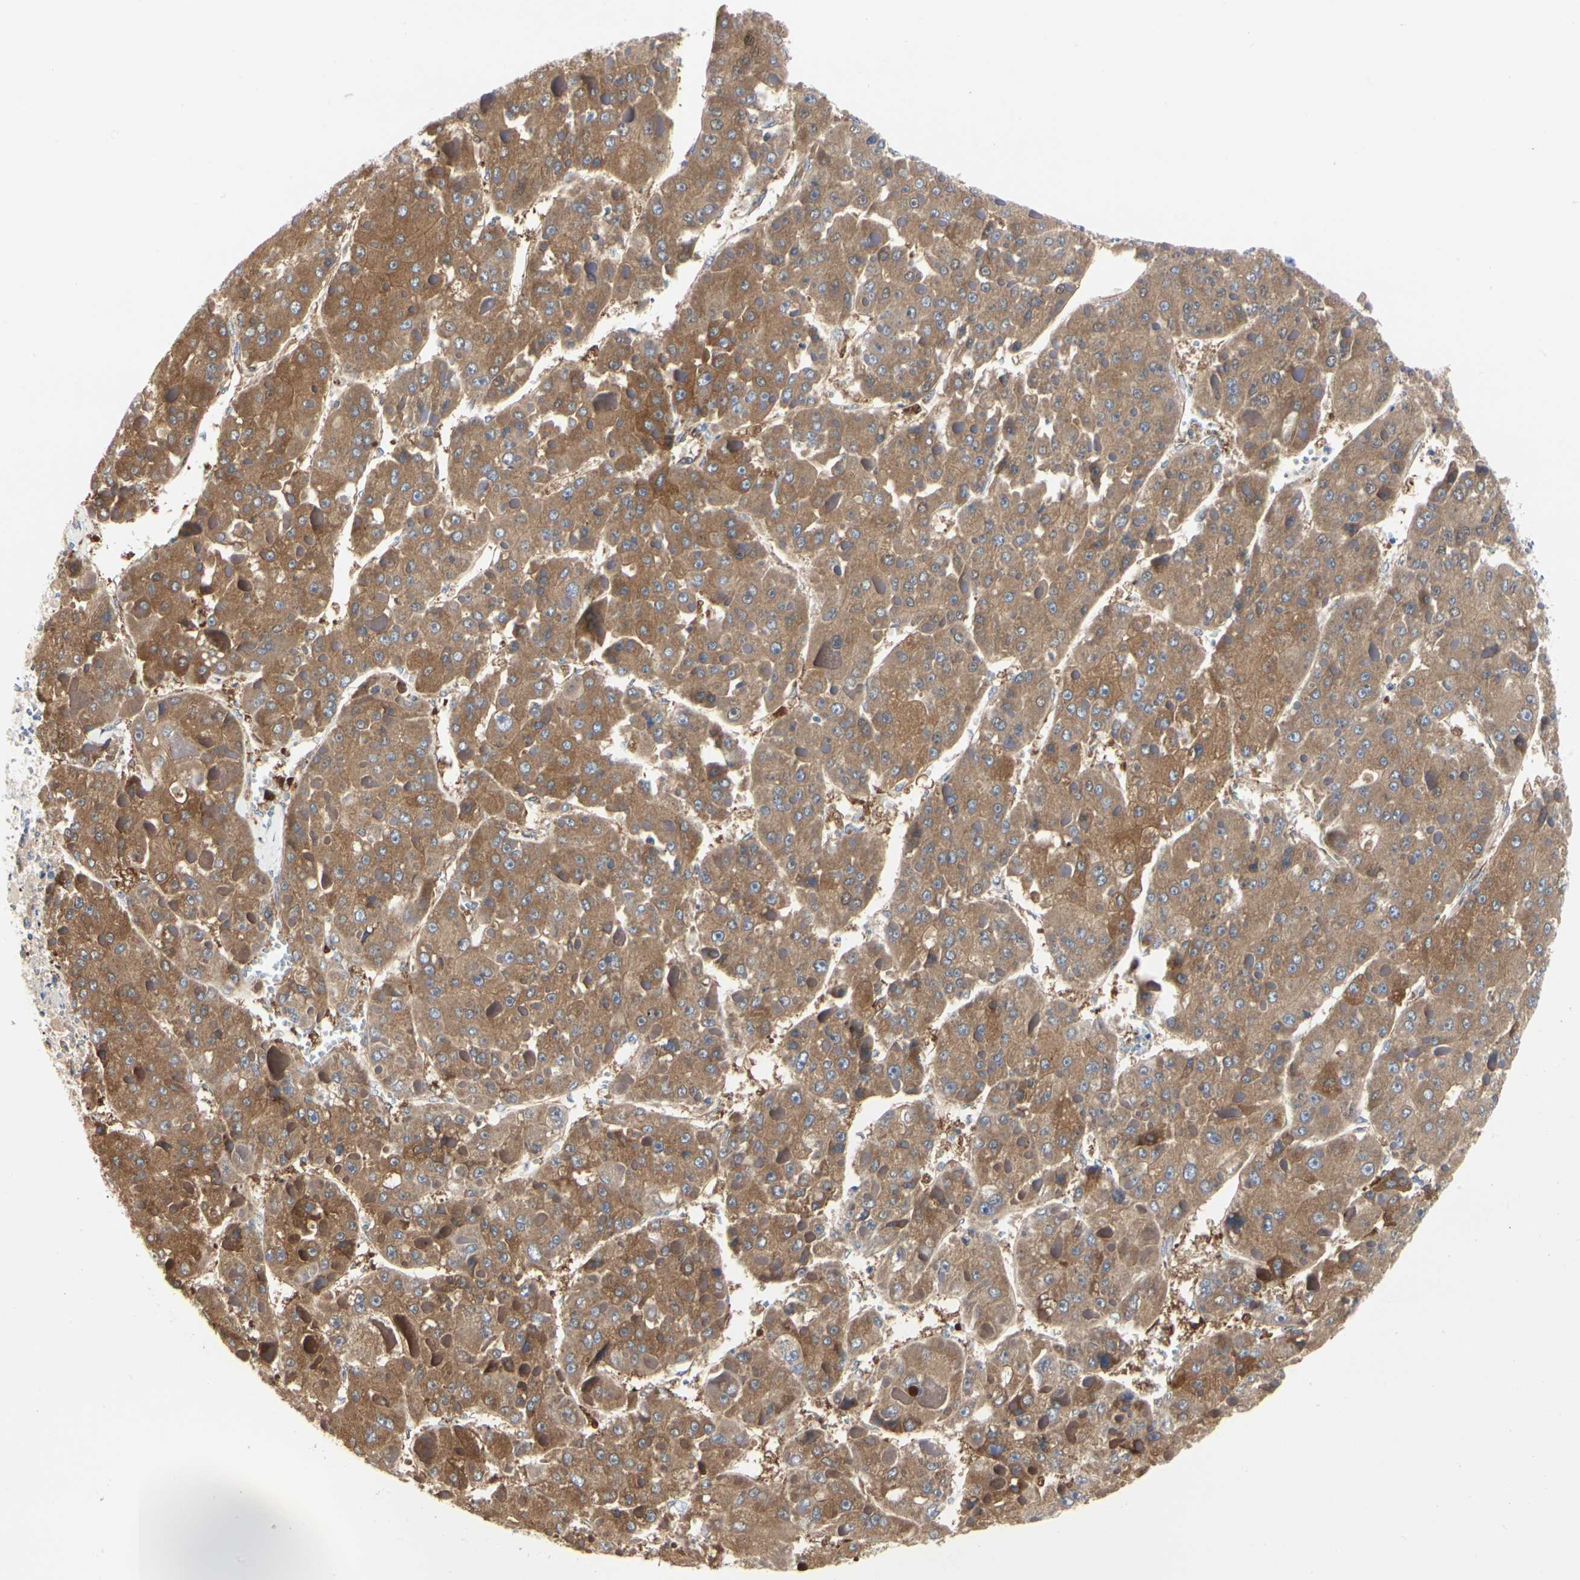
{"staining": {"intensity": "moderate", "quantity": ">75%", "location": "cytoplasmic/membranous"}, "tissue": "liver cancer", "cell_type": "Tumor cells", "image_type": "cancer", "snomed": [{"axis": "morphology", "description": "Carcinoma, Hepatocellular, NOS"}, {"axis": "topography", "description": "Liver"}], "caption": "Liver cancer (hepatocellular carcinoma) stained for a protein demonstrates moderate cytoplasmic/membranous positivity in tumor cells. (Stains: DAB in brown, nuclei in blue, Microscopy: brightfield microscopy at high magnification).", "gene": "C3orf52", "patient": {"sex": "female", "age": 73}}